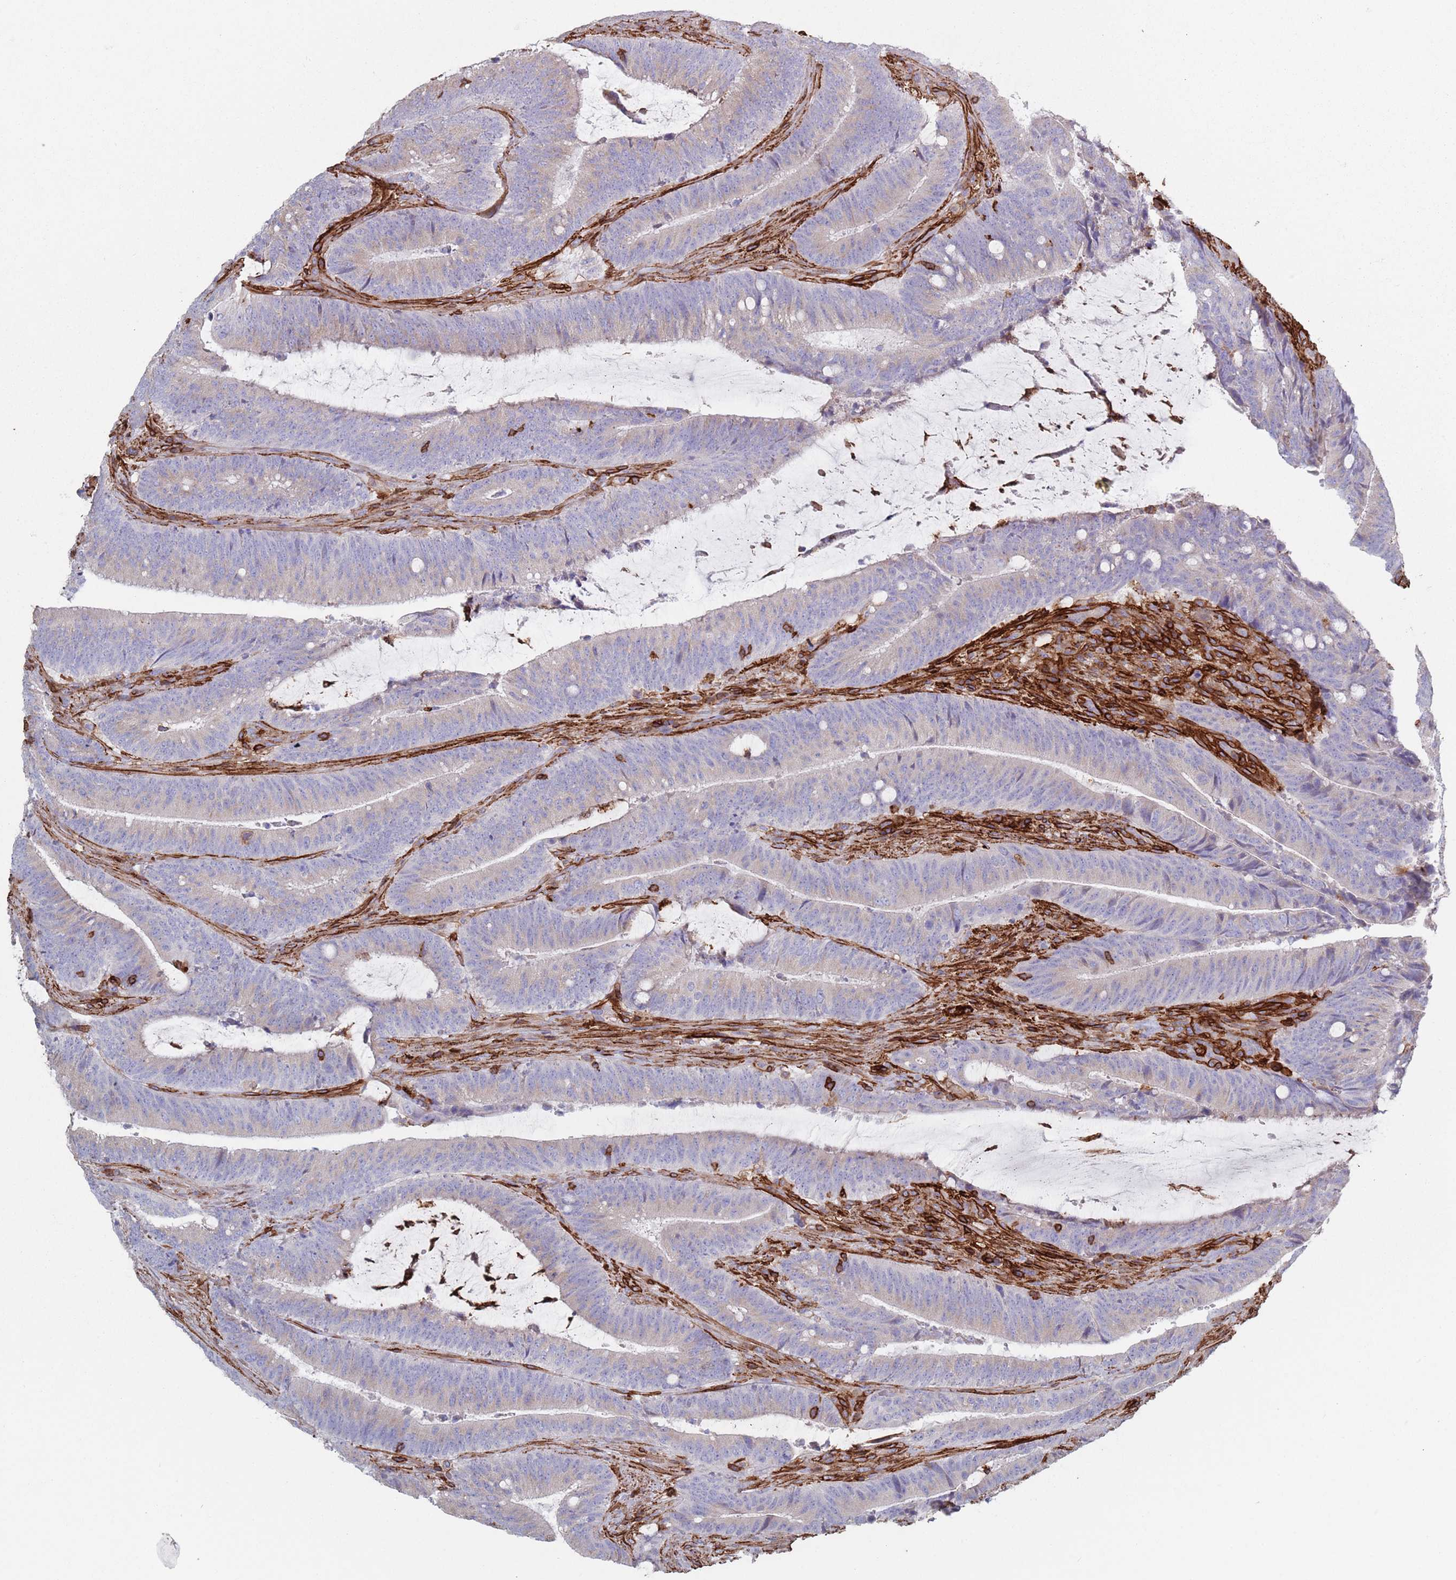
{"staining": {"intensity": "negative", "quantity": "none", "location": "none"}, "tissue": "colorectal cancer", "cell_type": "Tumor cells", "image_type": "cancer", "snomed": [{"axis": "morphology", "description": "Adenocarcinoma, NOS"}, {"axis": "topography", "description": "Colon"}], "caption": "Colorectal cancer was stained to show a protein in brown. There is no significant staining in tumor cells.", "gene": "RNF144A", "patient": {"sex": "female", "age": 43}}